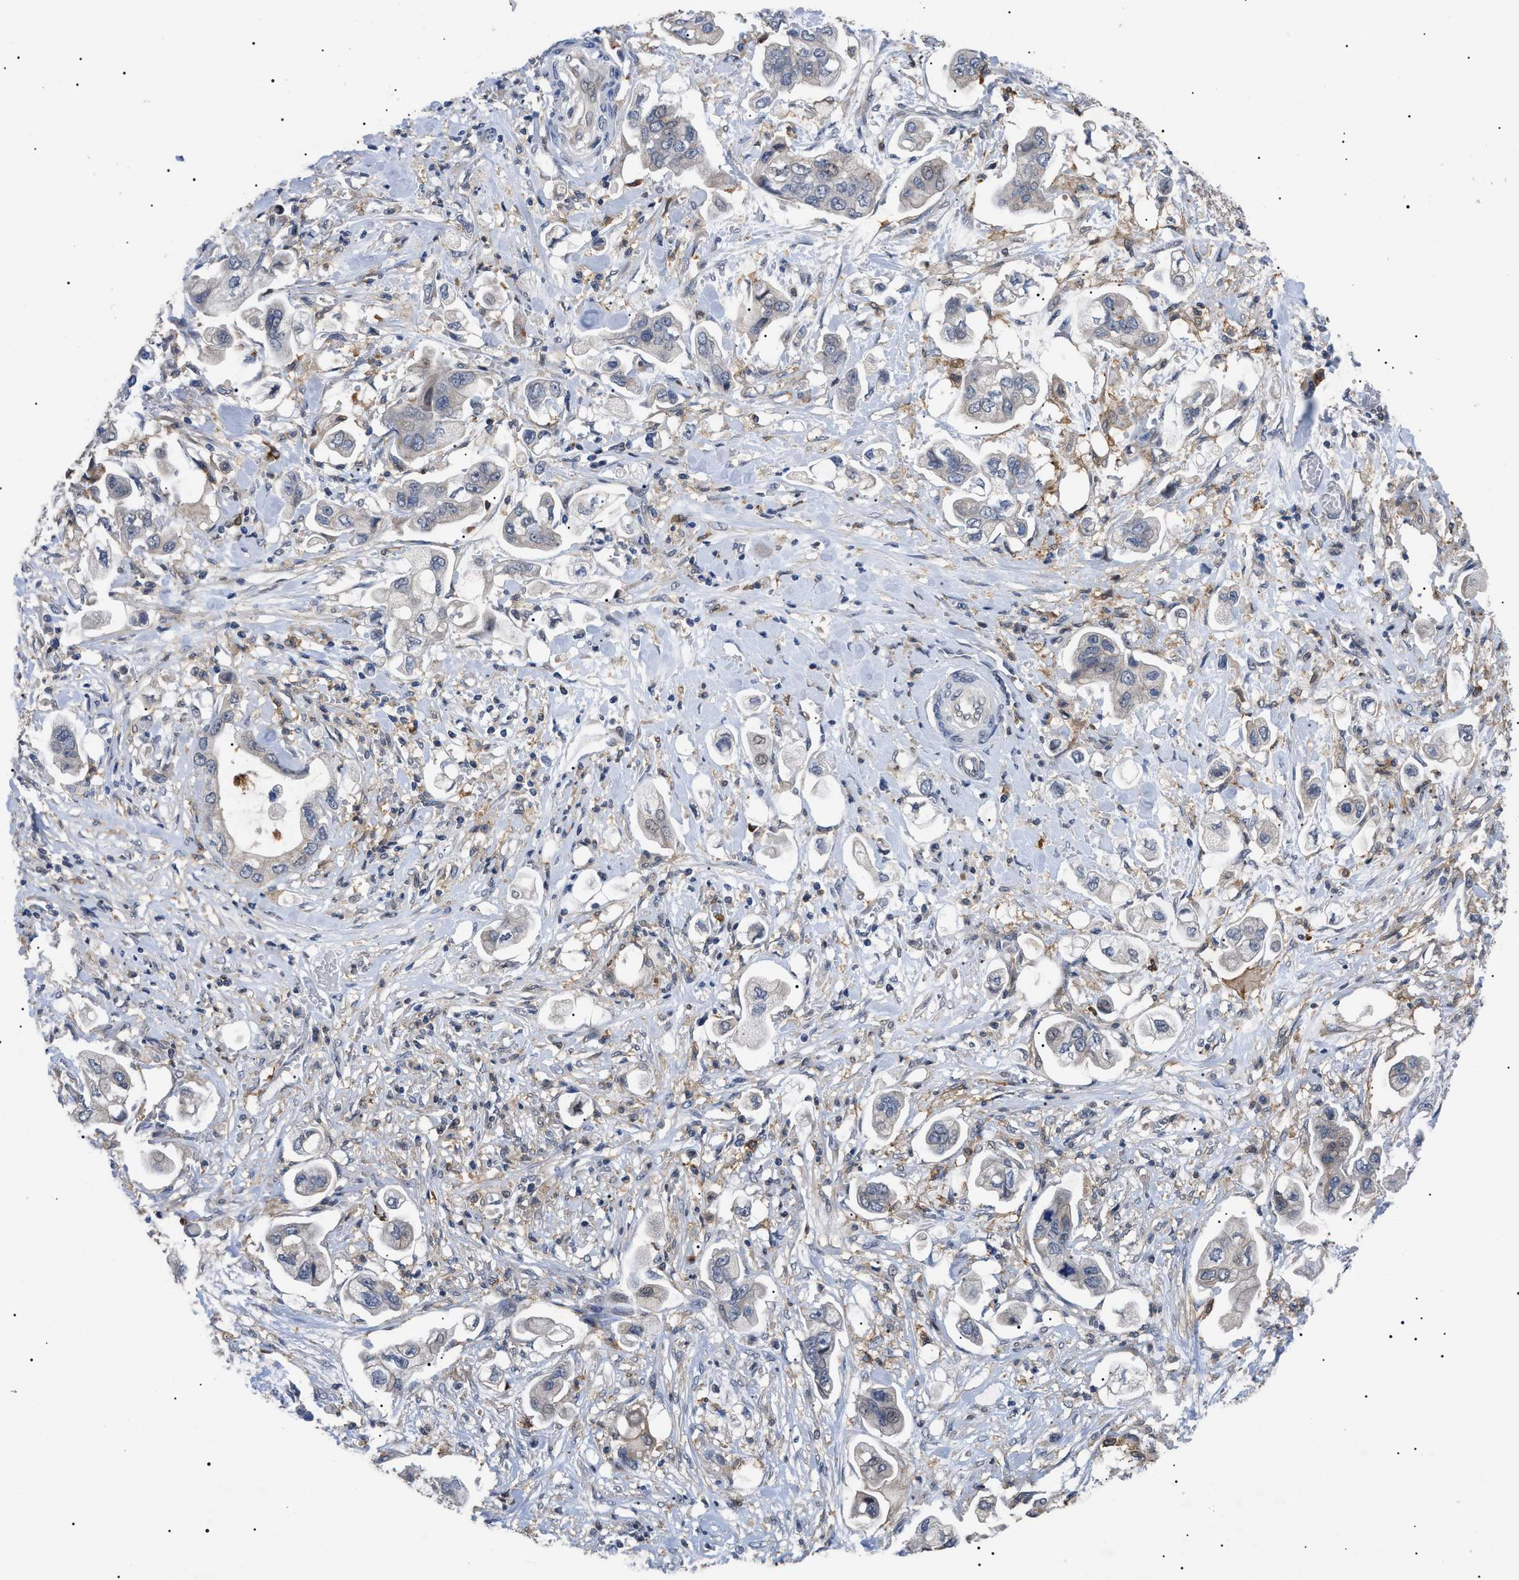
{"staining": {"intensity": "negative", "quantity": "none", "location": "none"}, "tissue": "stomach cancer", "cell_type": "Tumor cells", "image_type": "cancer", "snomed": [{"axis": "morphology", "description": "Adenocarcinoma, NOS"}, {"axis": "topography", "description": "Stomach"}], "caption": "Immunohistochemistry image of neoplastic tissue: human stomach cancer (adenocarcinoma) stained with DAB (3,3'-diaminobenzidine) shows no significant protein staining in tumor cells. (Immunohistochemistry (ihc), brightfield microscopy, high magnification).", "gene": "CD300A", "patient": {"sex": "male", "age": 62}}